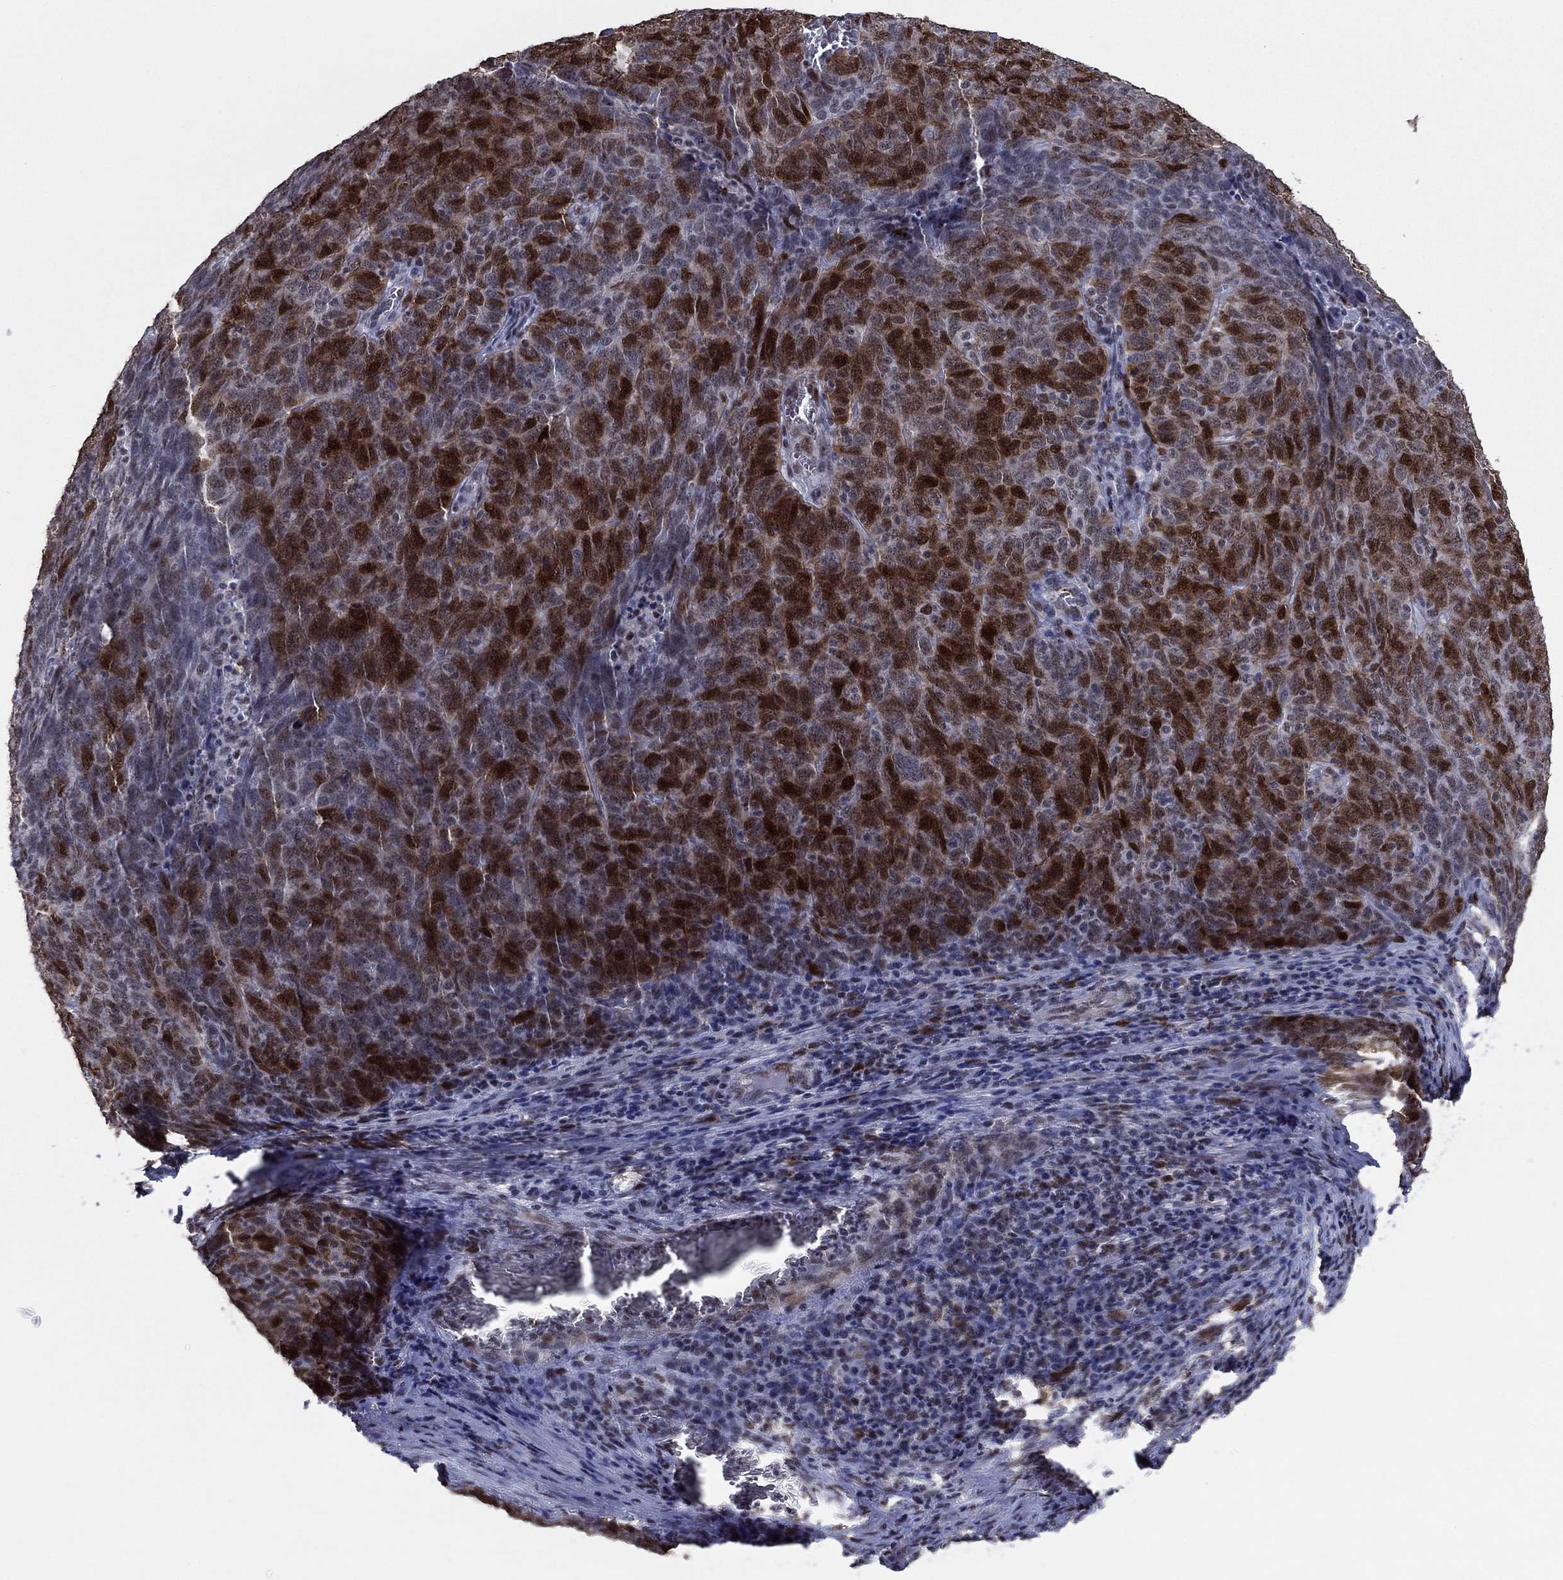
{"staining": {"intensity": "strong", "quantity": "25%-75%", "location": "cytoplasmic/membranous,nuclear"}, "tissue": "skin cancer", "cell_type": "Tumor cells", "image_type": "cancer", "snomed": [{"axis": "morphology", "description": "Squamous cell carcinoma, NOS"}, {"axis": "topography", "description": "Skin"}, {"axis": "topography", "description": "Anal"}], "caption": "The photomicrograph demonstrates immunohistochemical staining of skin cancer (squamous cell carcinoma). There is strong cytoplasmic/membranous and nuclear expression is seen in about 25%-75% of tumor cells. The staining was performed using DAB to visualize the protein expression in brown, while the nuclei were stained in blue with hematoxylin (Magnification: 20x).", "gene": "TYMS", "patient": {"sex": "female", "age": 51}}